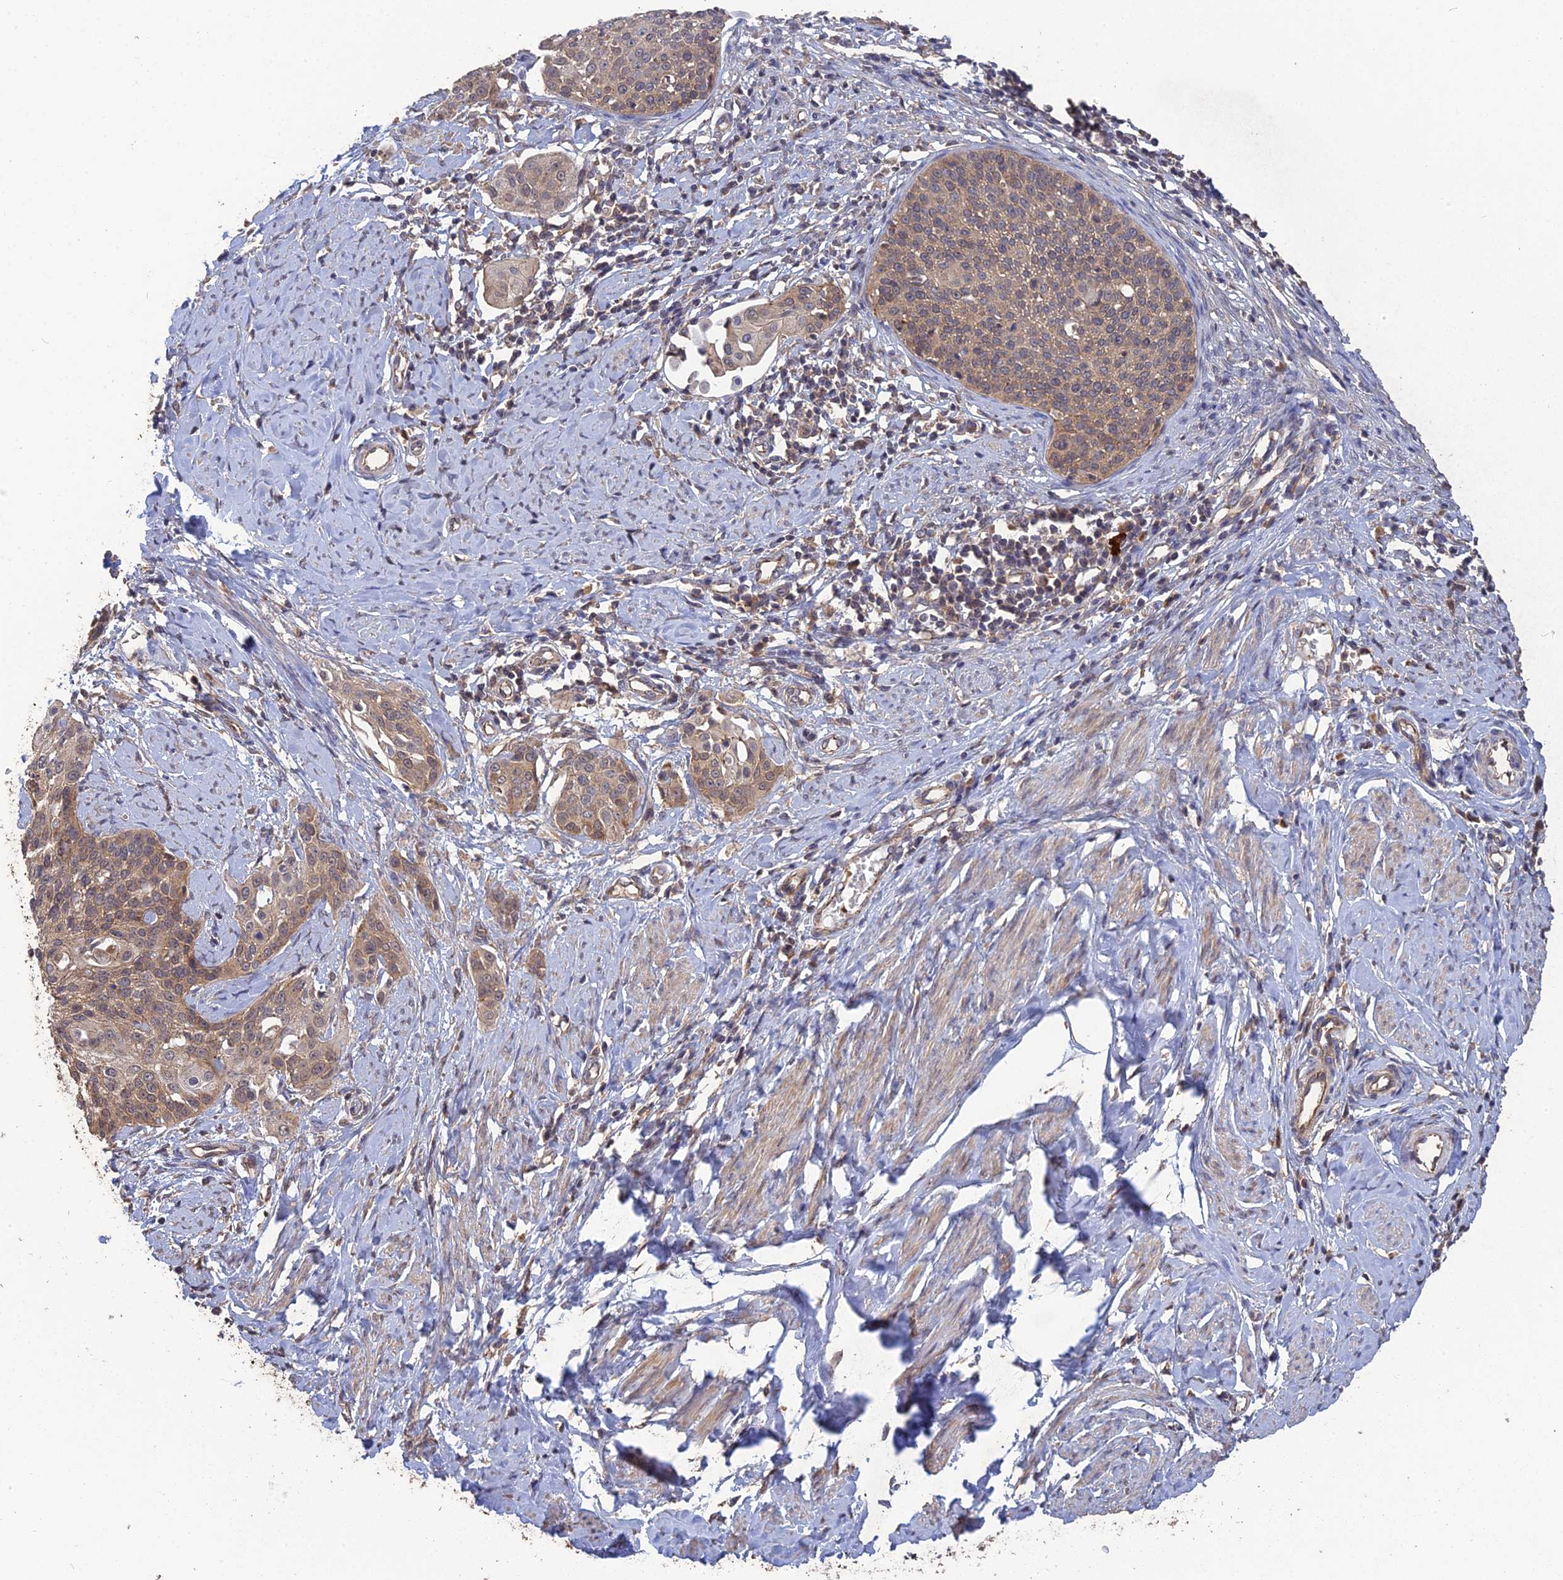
{"staining": {"intensity": "moderate", "quantity": "25%-75%", "location": "cytoplasmic/membranous"}, "tissue": "cervical cancer", "cell_type": "Tumor cells", "image_type": "cancer", "snomed": [{"axis": "morphology", "description": "Squamous cell carcinoma, NOS"}, {"axis": "topography", "description": "Cervix"}], "caption": "Tumor cells display moderate cytoplasmic/membranous expression in about 25%-75% of cells in cervical squamous cell carcinoma.", "gene": "ARHGAP40", "patient": {"sex": "female", "age": 44}}